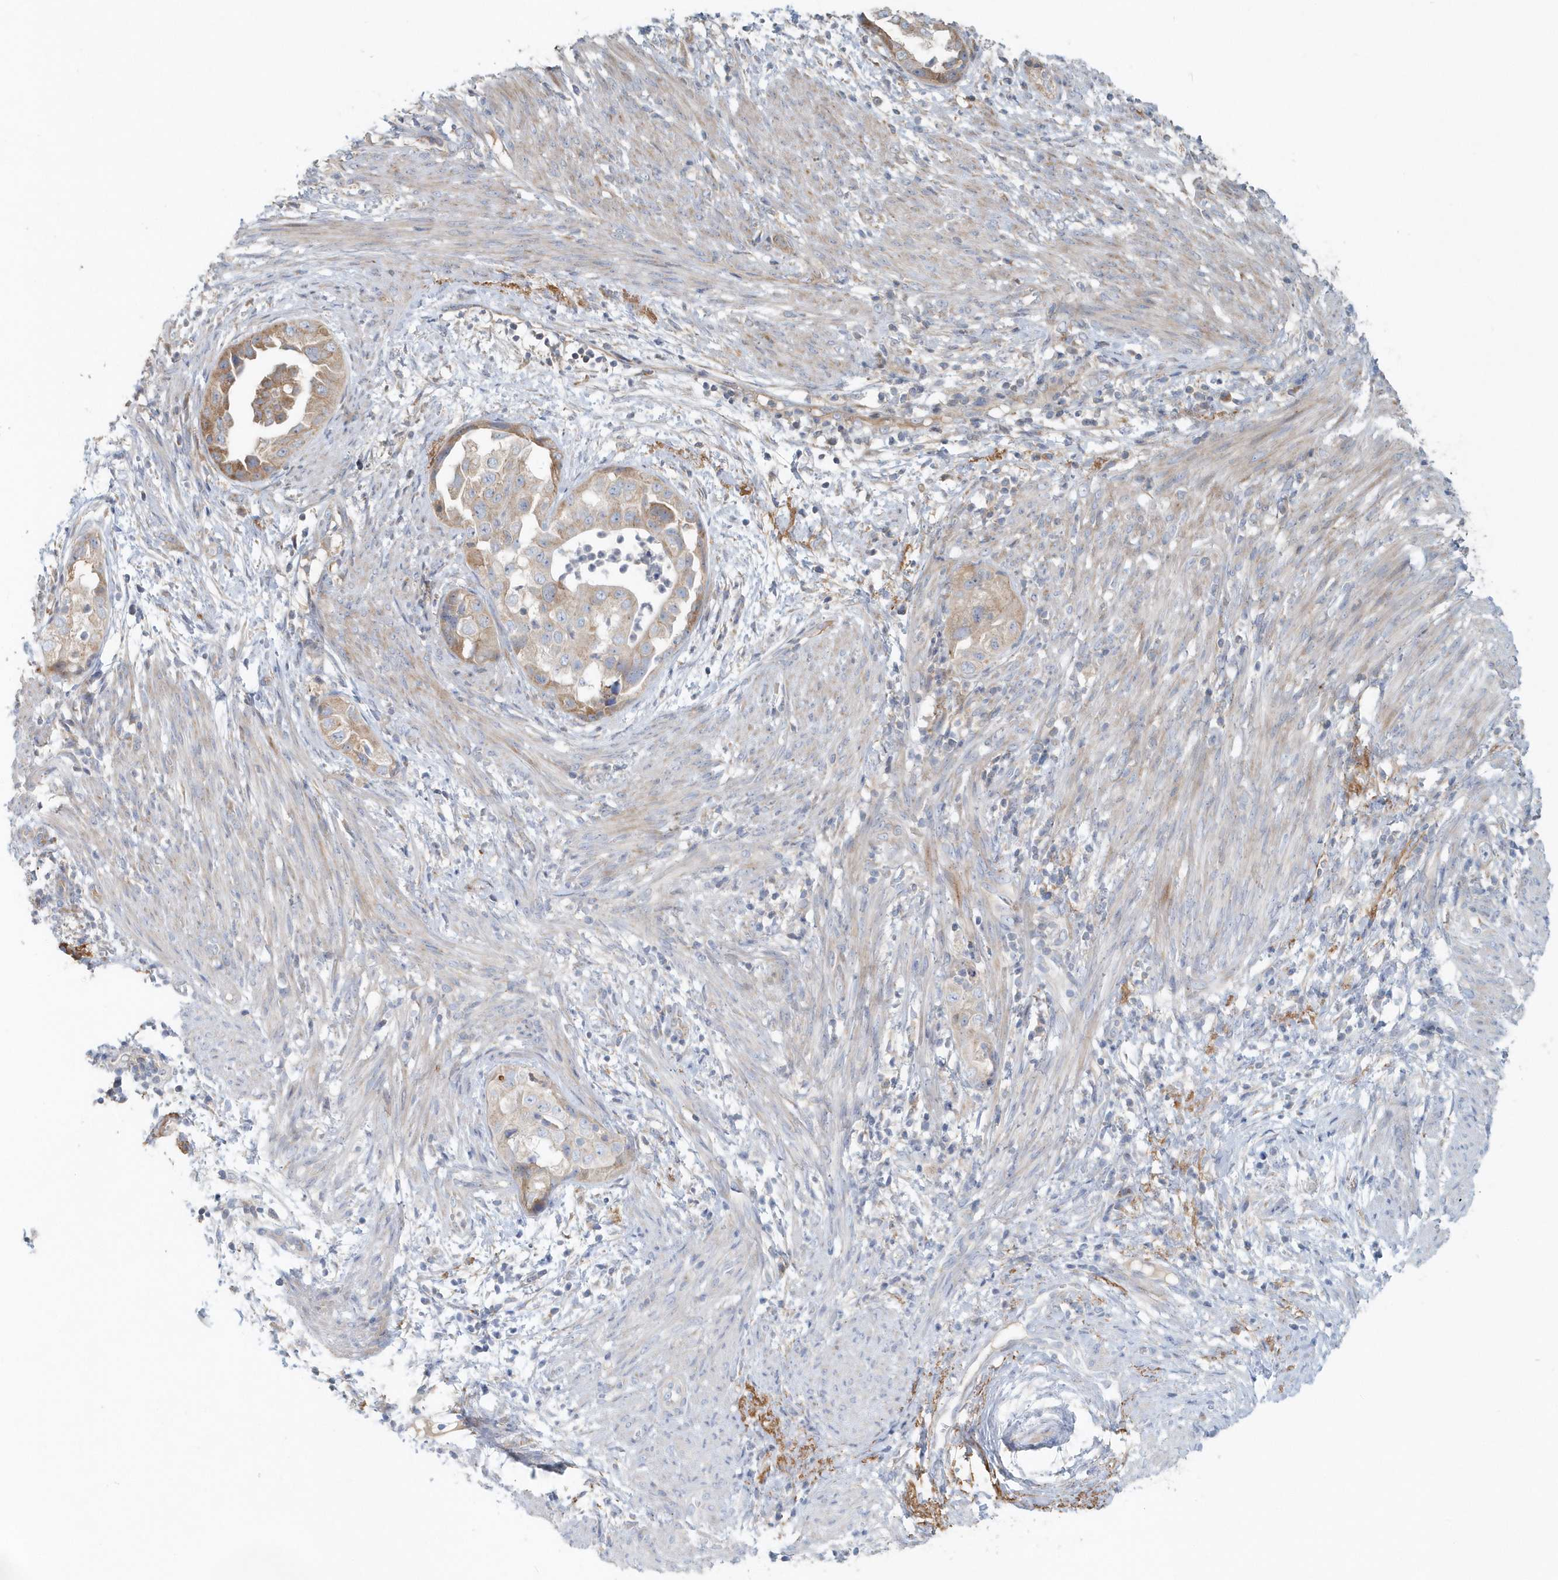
{"staining": {"intensity": "moderate", "quantity": "25%-75%", "location": "cytoplasmic/membranous"}, "tissue": "endometrial cancer", "cell_type": "Tumor cells", "image_type": "cancer", "snomed": [{"axis": "morphology", "description": "Adenocarcinoma, NOS"}, {"axis": "topography", "description": "Endometrium"}], "caption": "Endometrial adenocarcinoma stained with a protein marker reveals moderate staining in tumor cells.", "gene": "MMUT", "patient": {"sex": "female", "age": 85}}